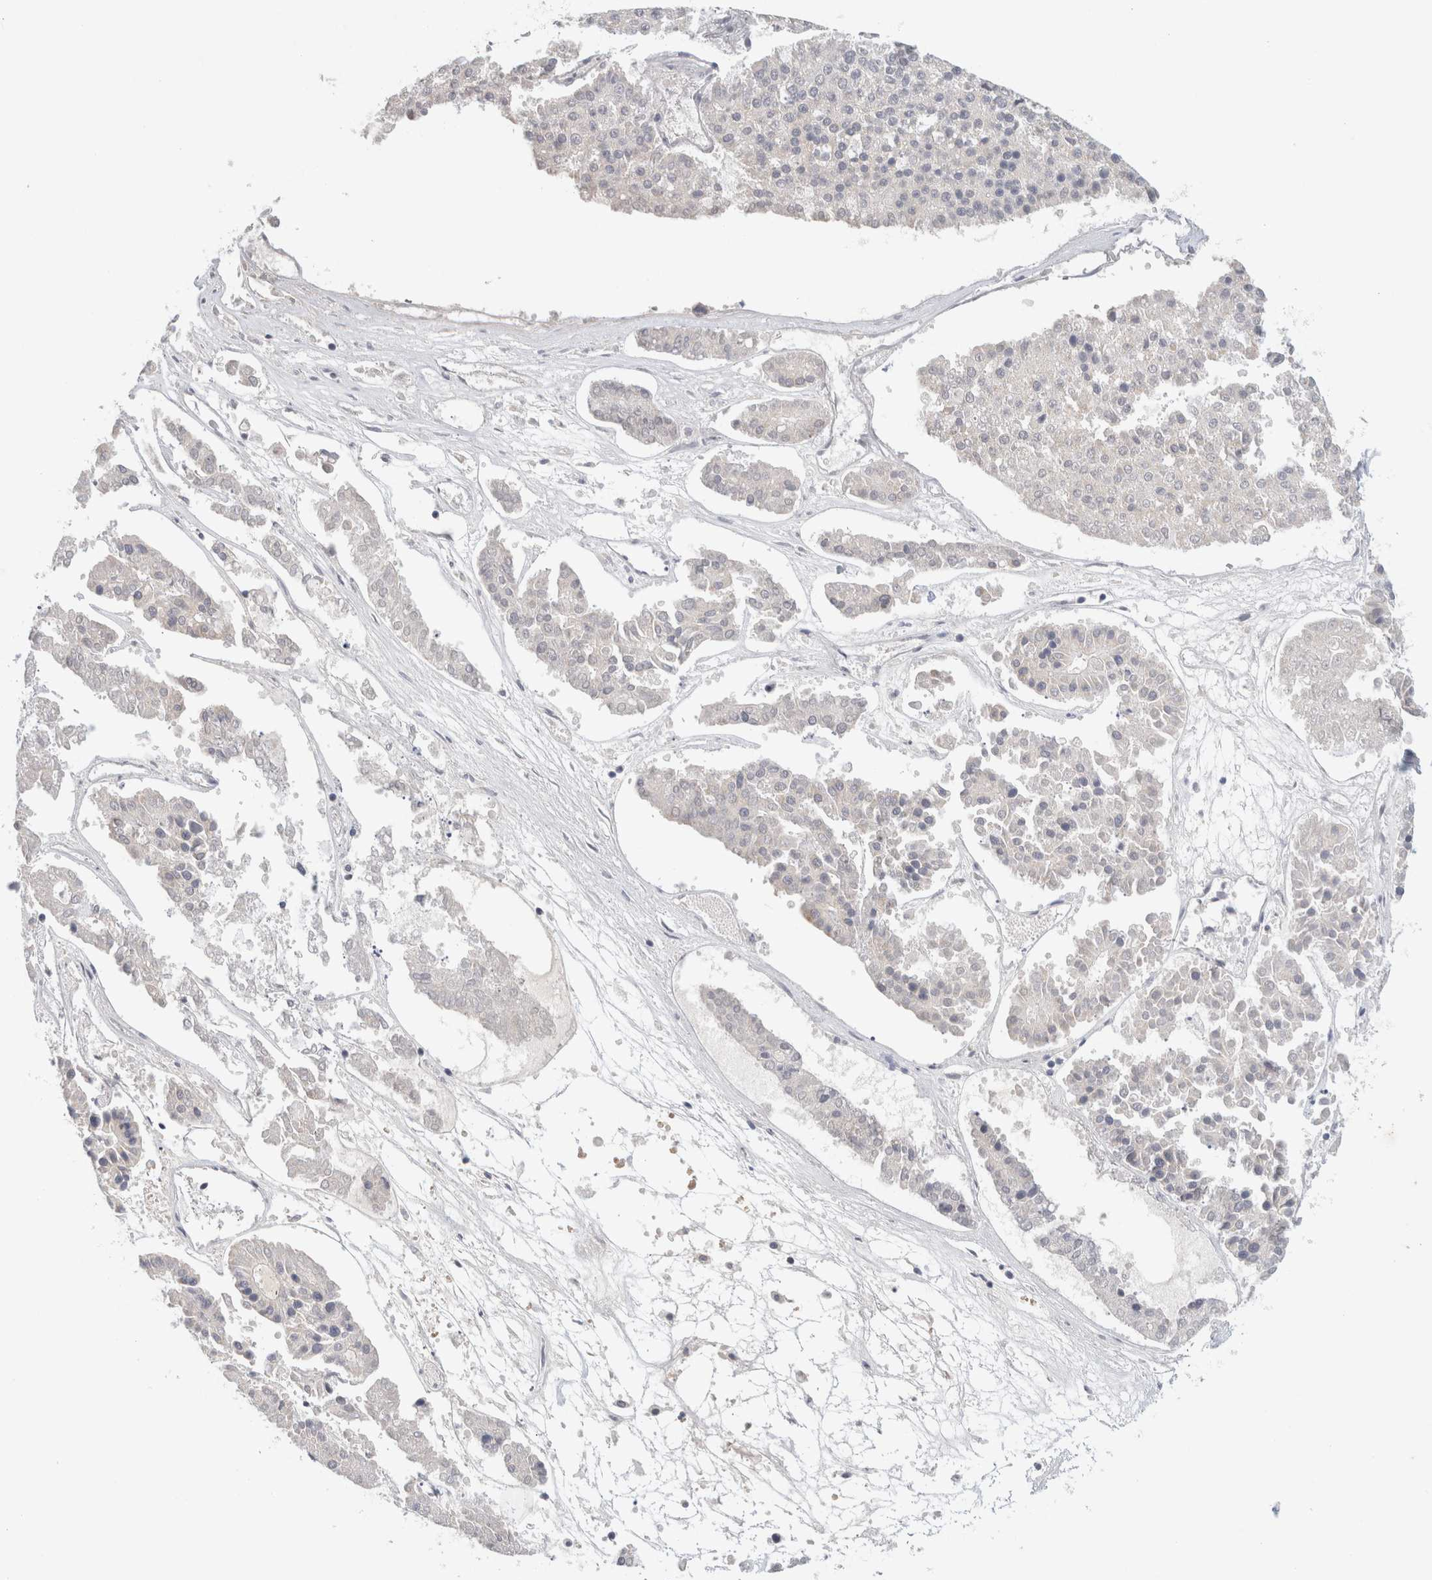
{"staining": {"intensity": "negative", "quantity": "none", "location": "none"}, "tissue": "pancreatic cancer", "cell_type": "Tumor cells", "image_type": "cancer", "snomed": [{"axis": "morphology", "description": "Adenocarcinoma, NOS"}, {"axis": "topography", "description": "Pancreas"}], "caption": "Histopathology image shows no protein positivity in tumor cells of pancreatic cancer tissue. The staining was performed using DAB (3,3'-diaminobenzidine) to visualize the protein expression in brown, while the nuclei were stained in blue with hematoxylin (Magnification: 20x).", "gene": "MPP2", "patient": {"sex": "male", "age": 50}}